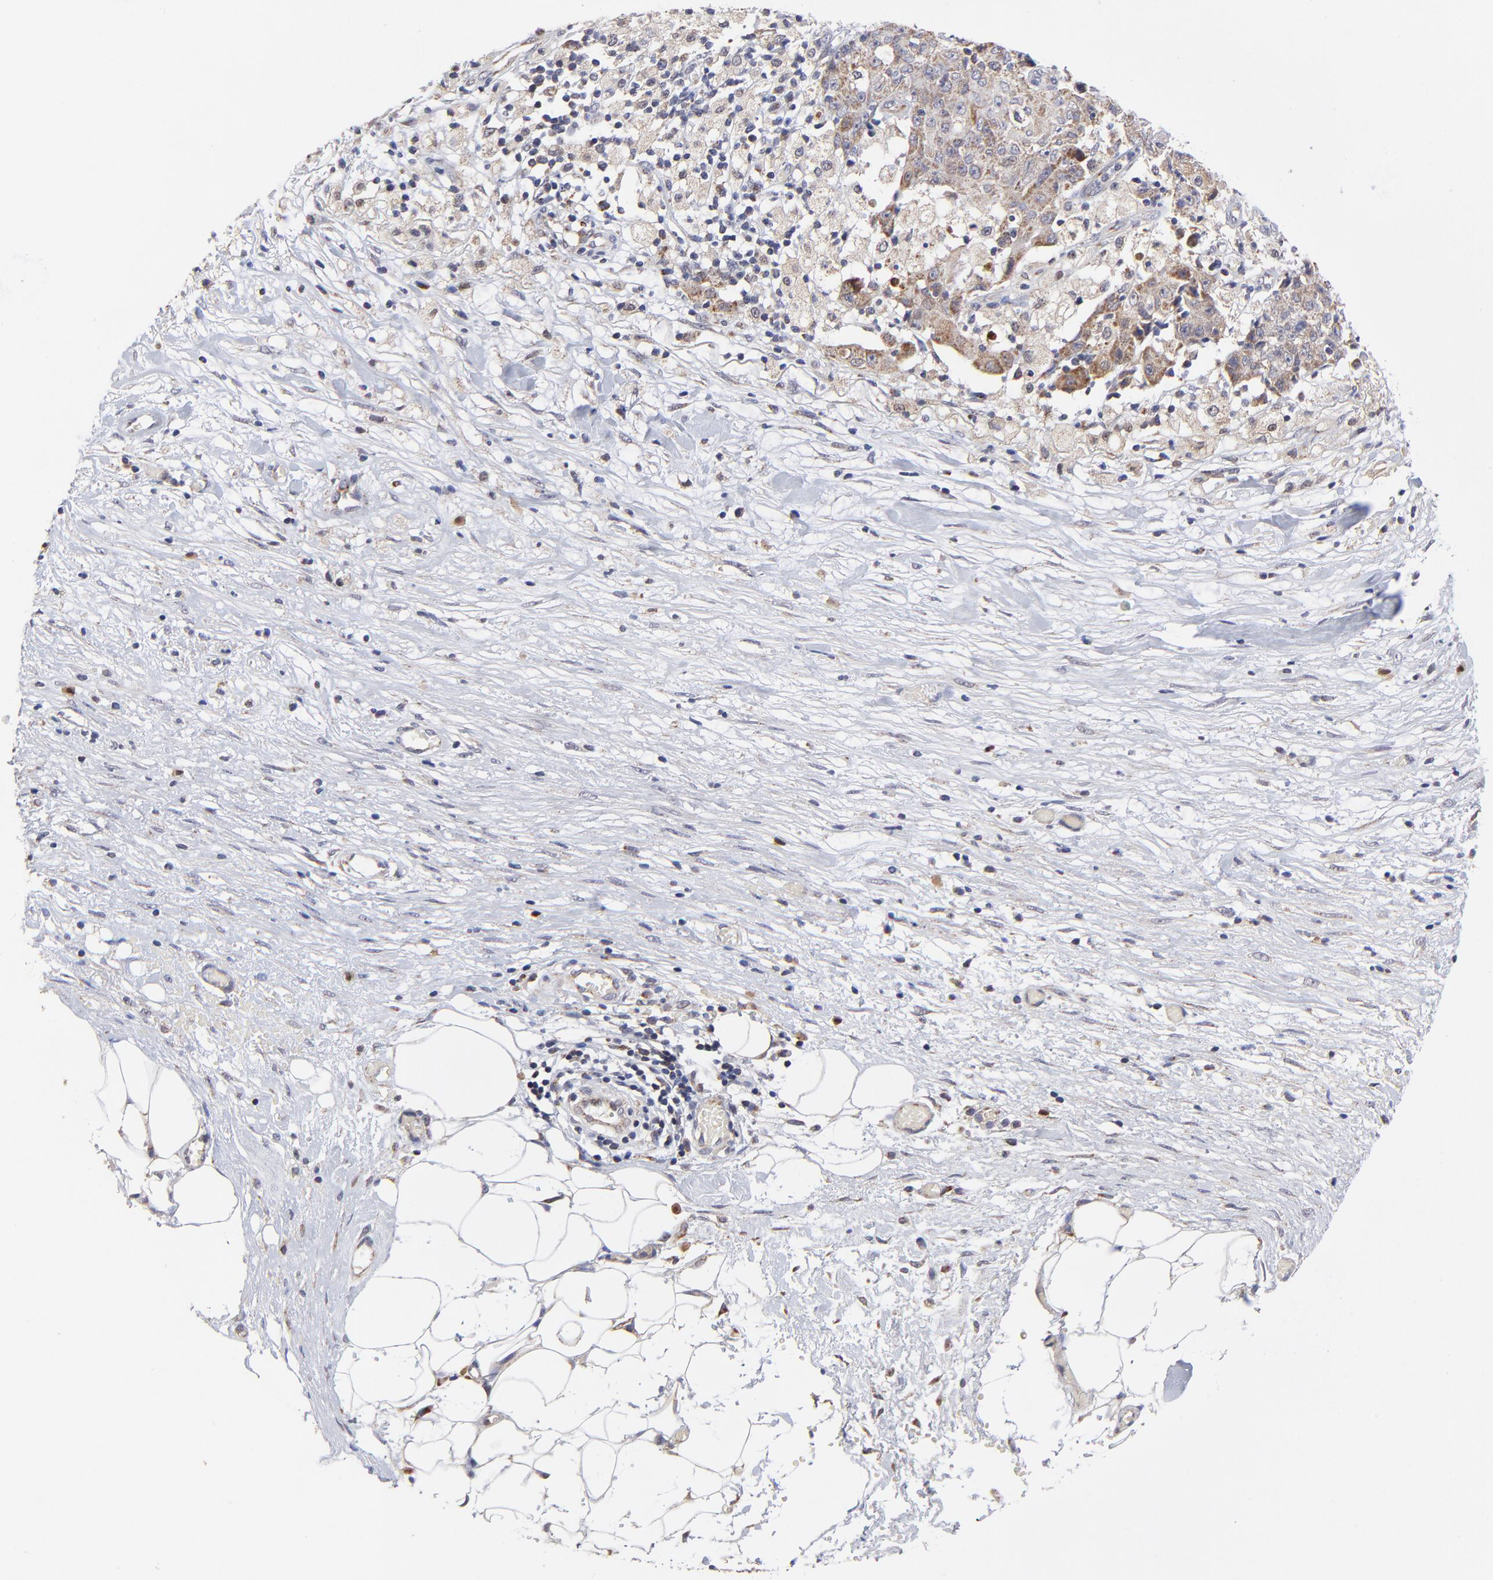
{"staining": {"intensity": "moderate", "quantity": "25%-75%", "location": "cytoplasmic/membranous"}, "tissue": "ovarian cancer", "cell_type": "Tumor cells", "image_type": "cancer", "snomed": [{"axis": "morphology", "description": "Carcinoma, endometroid"}, {"axis": "topography", "description": "Ovary"}], "caption": "A high-resolution image shows immunohistochemistry (IHC) staining of ovarian cancer, which exhibits moderate cytoplasmic/membranous expression in approximately 25%-75% of tumor cells.", "gene": "FBXL12", "patient": {"sex": "female", "age": 42}}